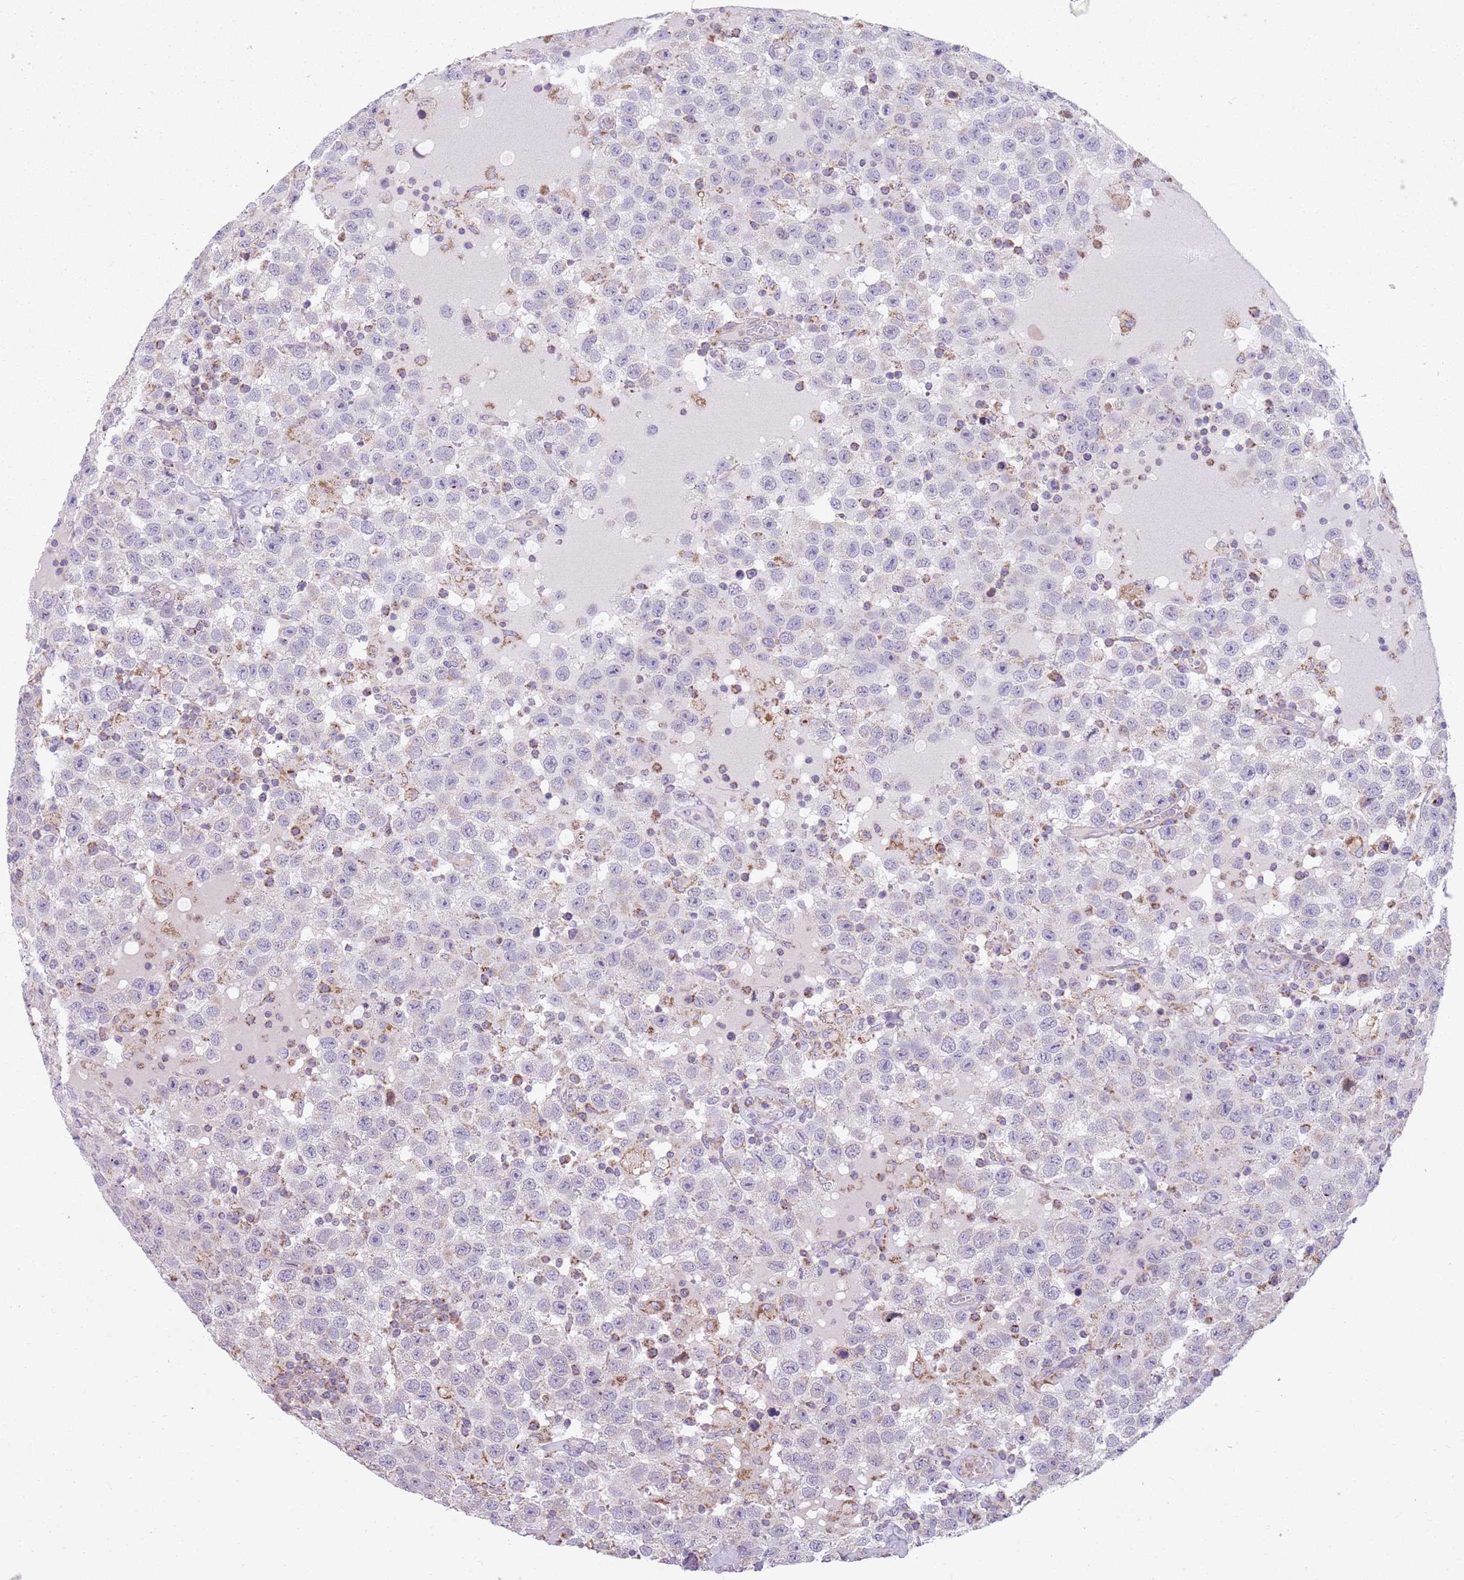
{"staining": {"intensity": "negative", "quantity": "none", "location": "none"}, "tissue": "testis cancer", "cell_type": "Tumor cells", "image_type": "cancer", "snomed": [{"axis": "morphology", "description": "Seminoma, NOS"}, {"axis": "topography", "description": "Testis"}], "caption": "This is an immunohistochemistry (IHC) photomicrograph of testis seminoma. There is no staining in tumor cells.", "gene": "GAS8", "patient": {"sex": "male", "age": 41}}